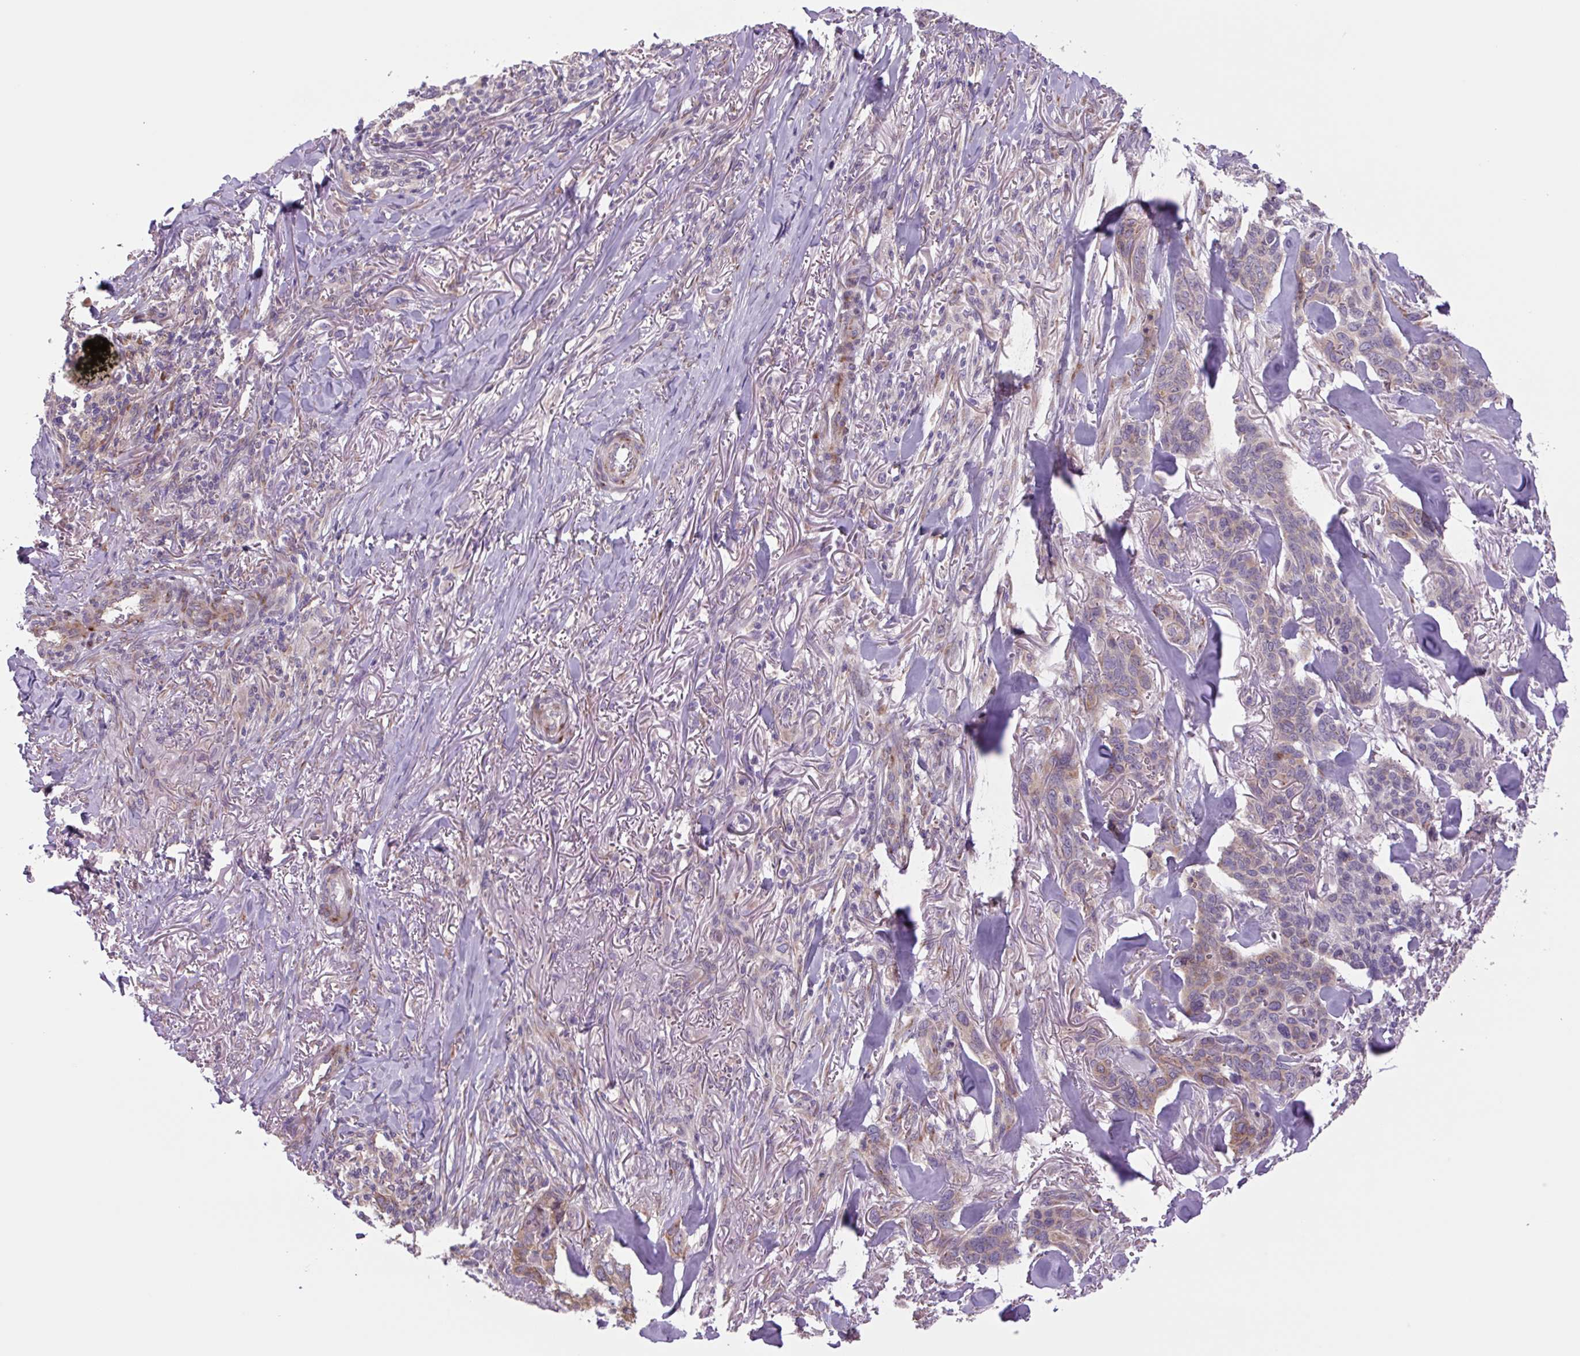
{"staining": {"intensity": "moderate", "quantity": "25%-75%", "location": "cytoplasmic/membranous"}, "tissue": "skin cancer", "cell_type": "Tumor cells", "image_type": "cancer", "snomed": [{"axis": "morphology", "description": "Basal cell carcinoma"}, {"axis": "topography", "description": "Skin"}], "caption": "Immunohistochemical staining of skin basal cell carcinoma demonstrates moderate cytoplasmic/membranous protein positivity in about 25%-75% of tumor cells. (DAB (3,3'-diaminobenzidine) IHC, brown staining for protein, blue staining for nuclei).", "gene": "PLA2G4A", "patient": {"sex": "male", "age": 86}}